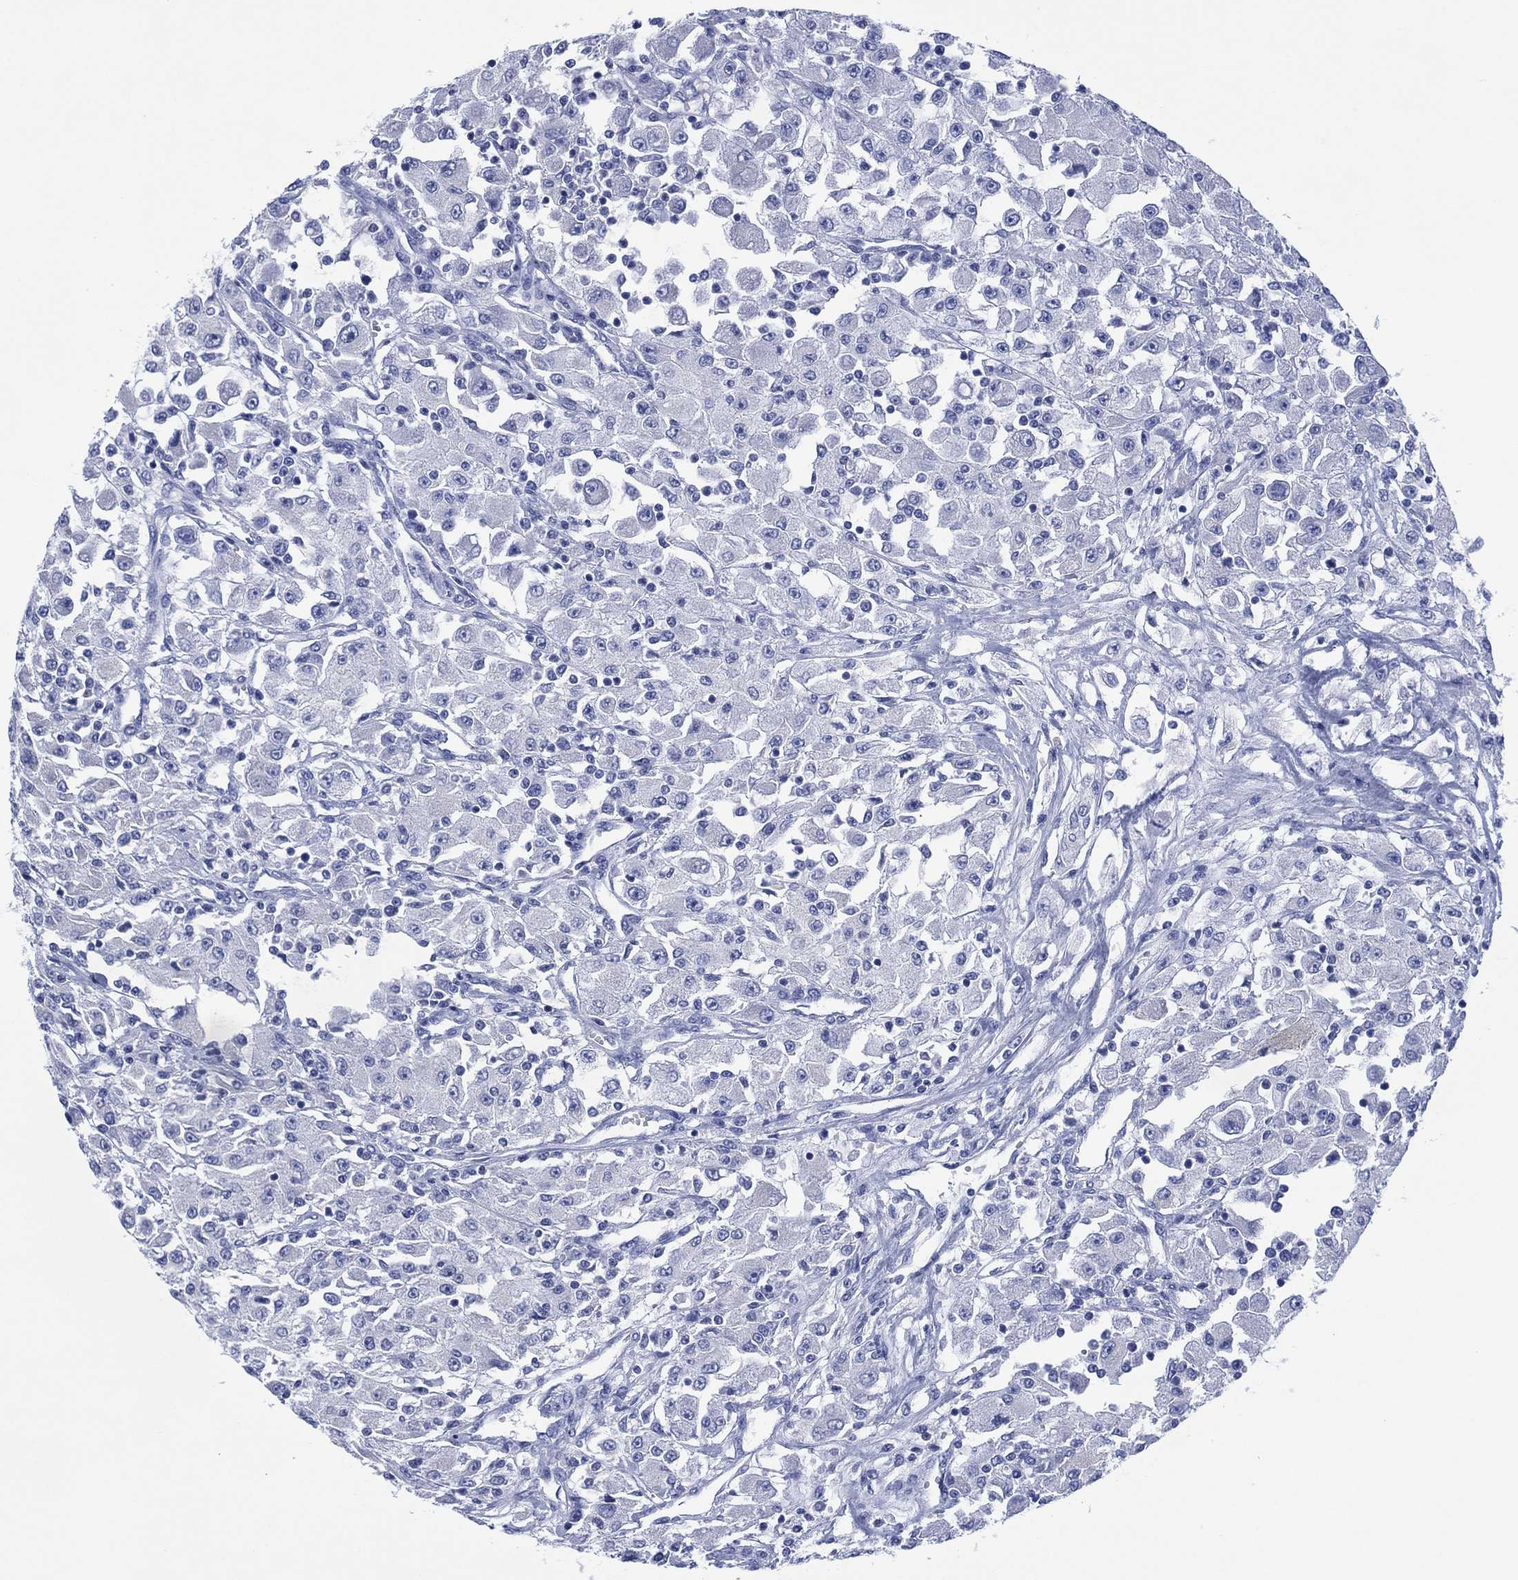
{"staining": {"intensity": "negative", "quantity": "none", "location": "none"}, "tissue": "renal cancer", "cell_type": "Tumor cells", "image_type": "cancer", "snomed": [{"axis": "morphology", "description": "Adenocarcinoma, NOS"}, {"axis": "topography", "description": "Kidney"}], "caption": "IHC of renal cancer (adenocarcinoma) demonstrates no expression in tumor cells.", "gene": "DPP4", "patient": {"sex": "female", "age": 67}}